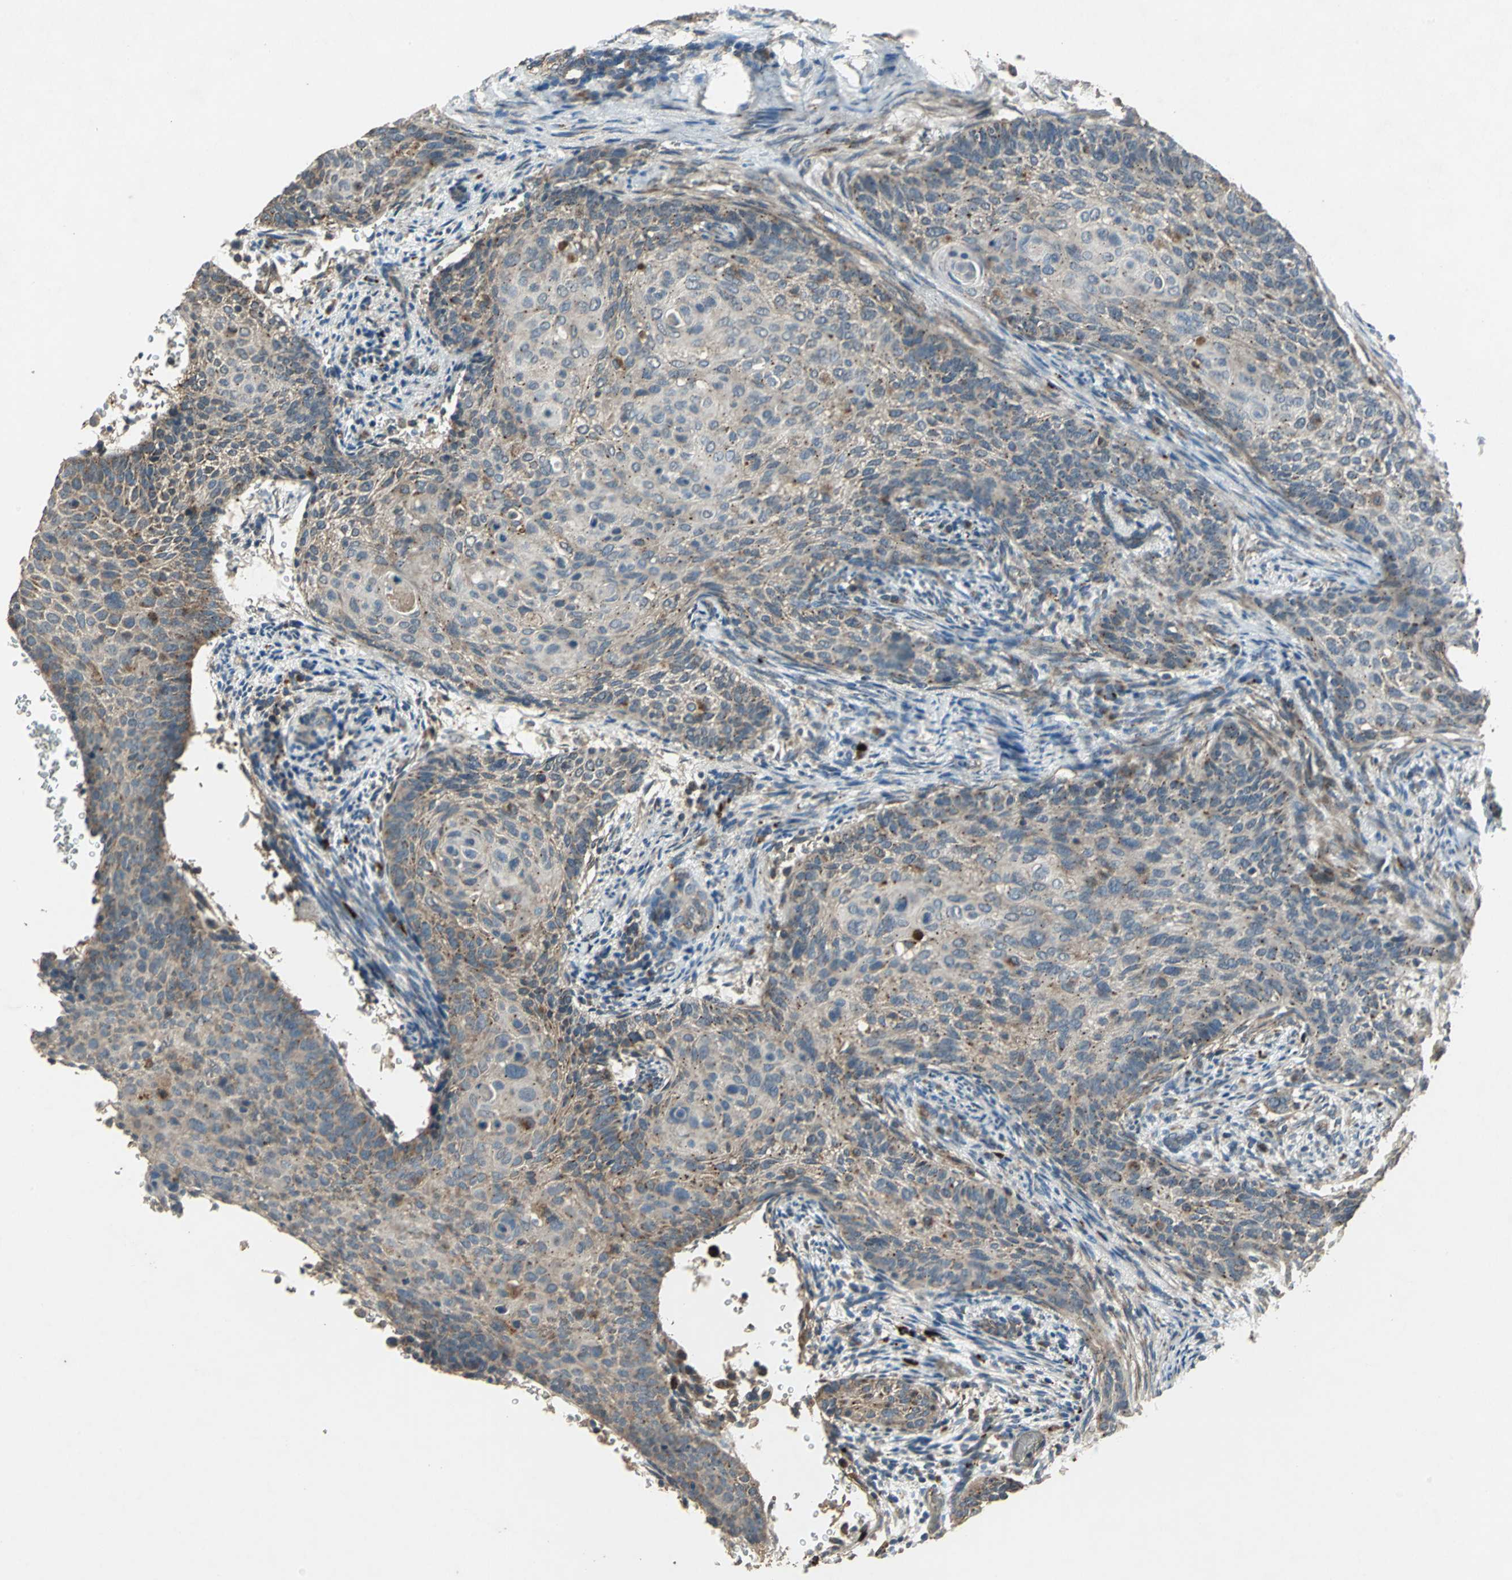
{"staining": {"intensity": "moderate", "quantity": ">75%", "location": "cytoplasmic/membranous"}, "tissue": "cervical cancer", "cell_type": "Tumor cells", "image_type": "cancer", "snomed": [{"axis": "morphology", "description": "Squamous cell carcinoma, NOS"}, {"axis": "topography", "description": "Cervix"}], "caption": "Cervical squamous cell carcinoma stained with a protein marker reveals moderate staining in tumor cells.", "gene": "POLRMT", "patient": {"sex": "female", "age": 33}}